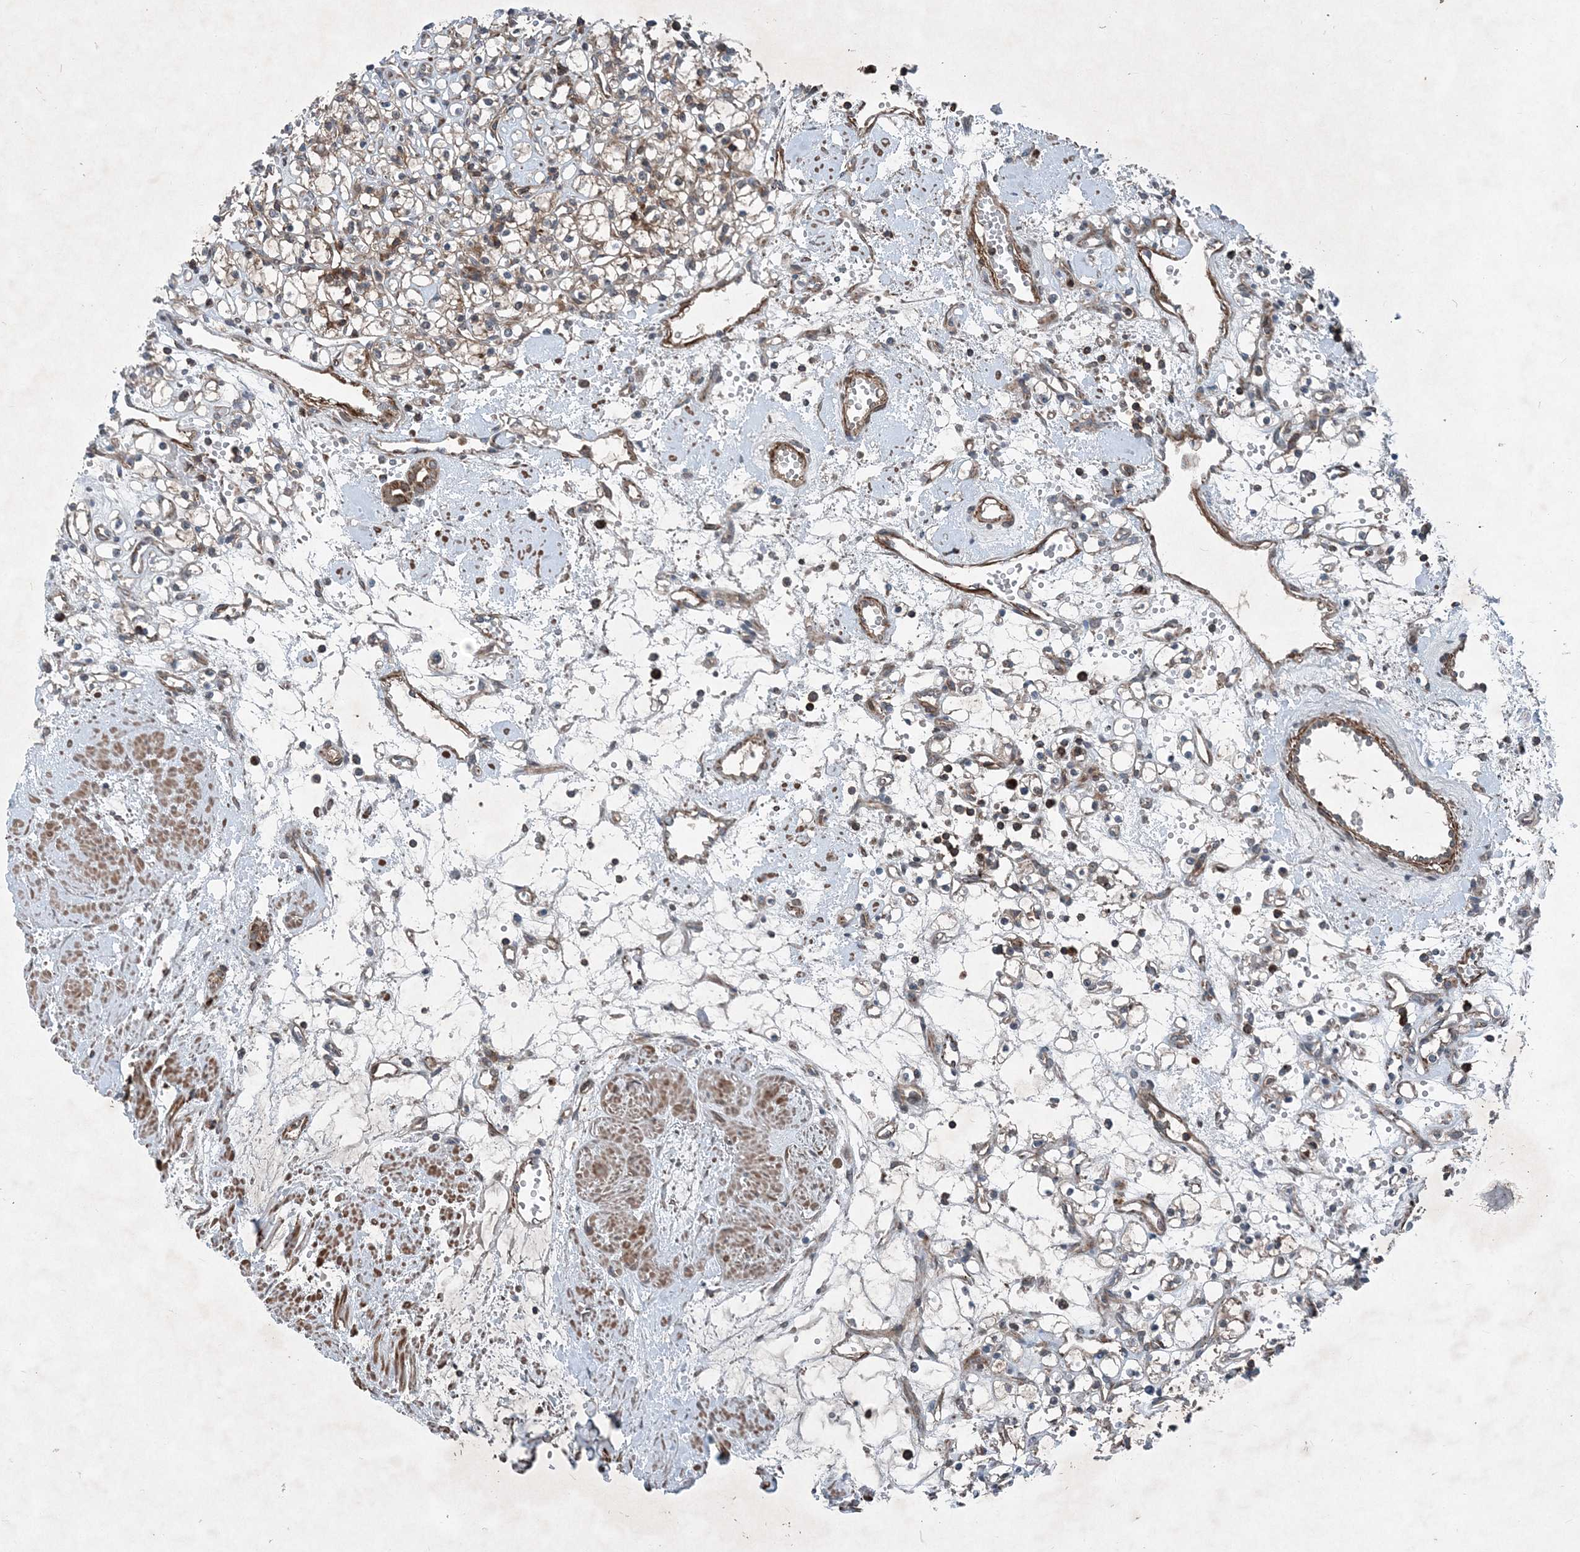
{"staining": {"intensity": "weak", "quantity": ">75%", "location": "cytoplasmic/membranous"}, "tissue": "renal cancer", "cell_type": "Tumor cells", "image_type": "cancer", "snomed": [{"axis": "morphology", "description": "Adenocarcinoma, NOS"}, {"axis": "topography", "description": "Kidney"}], "caption": "Protein expression by immunohistochemistry (IHC) exhibits weak cytoplasmic/membranous positivity in approximately >75% of tumor cells in adenocarcinoma (renal).", "gene": "NDUFA2", "patient": {"sex": "female", "age": 59}}